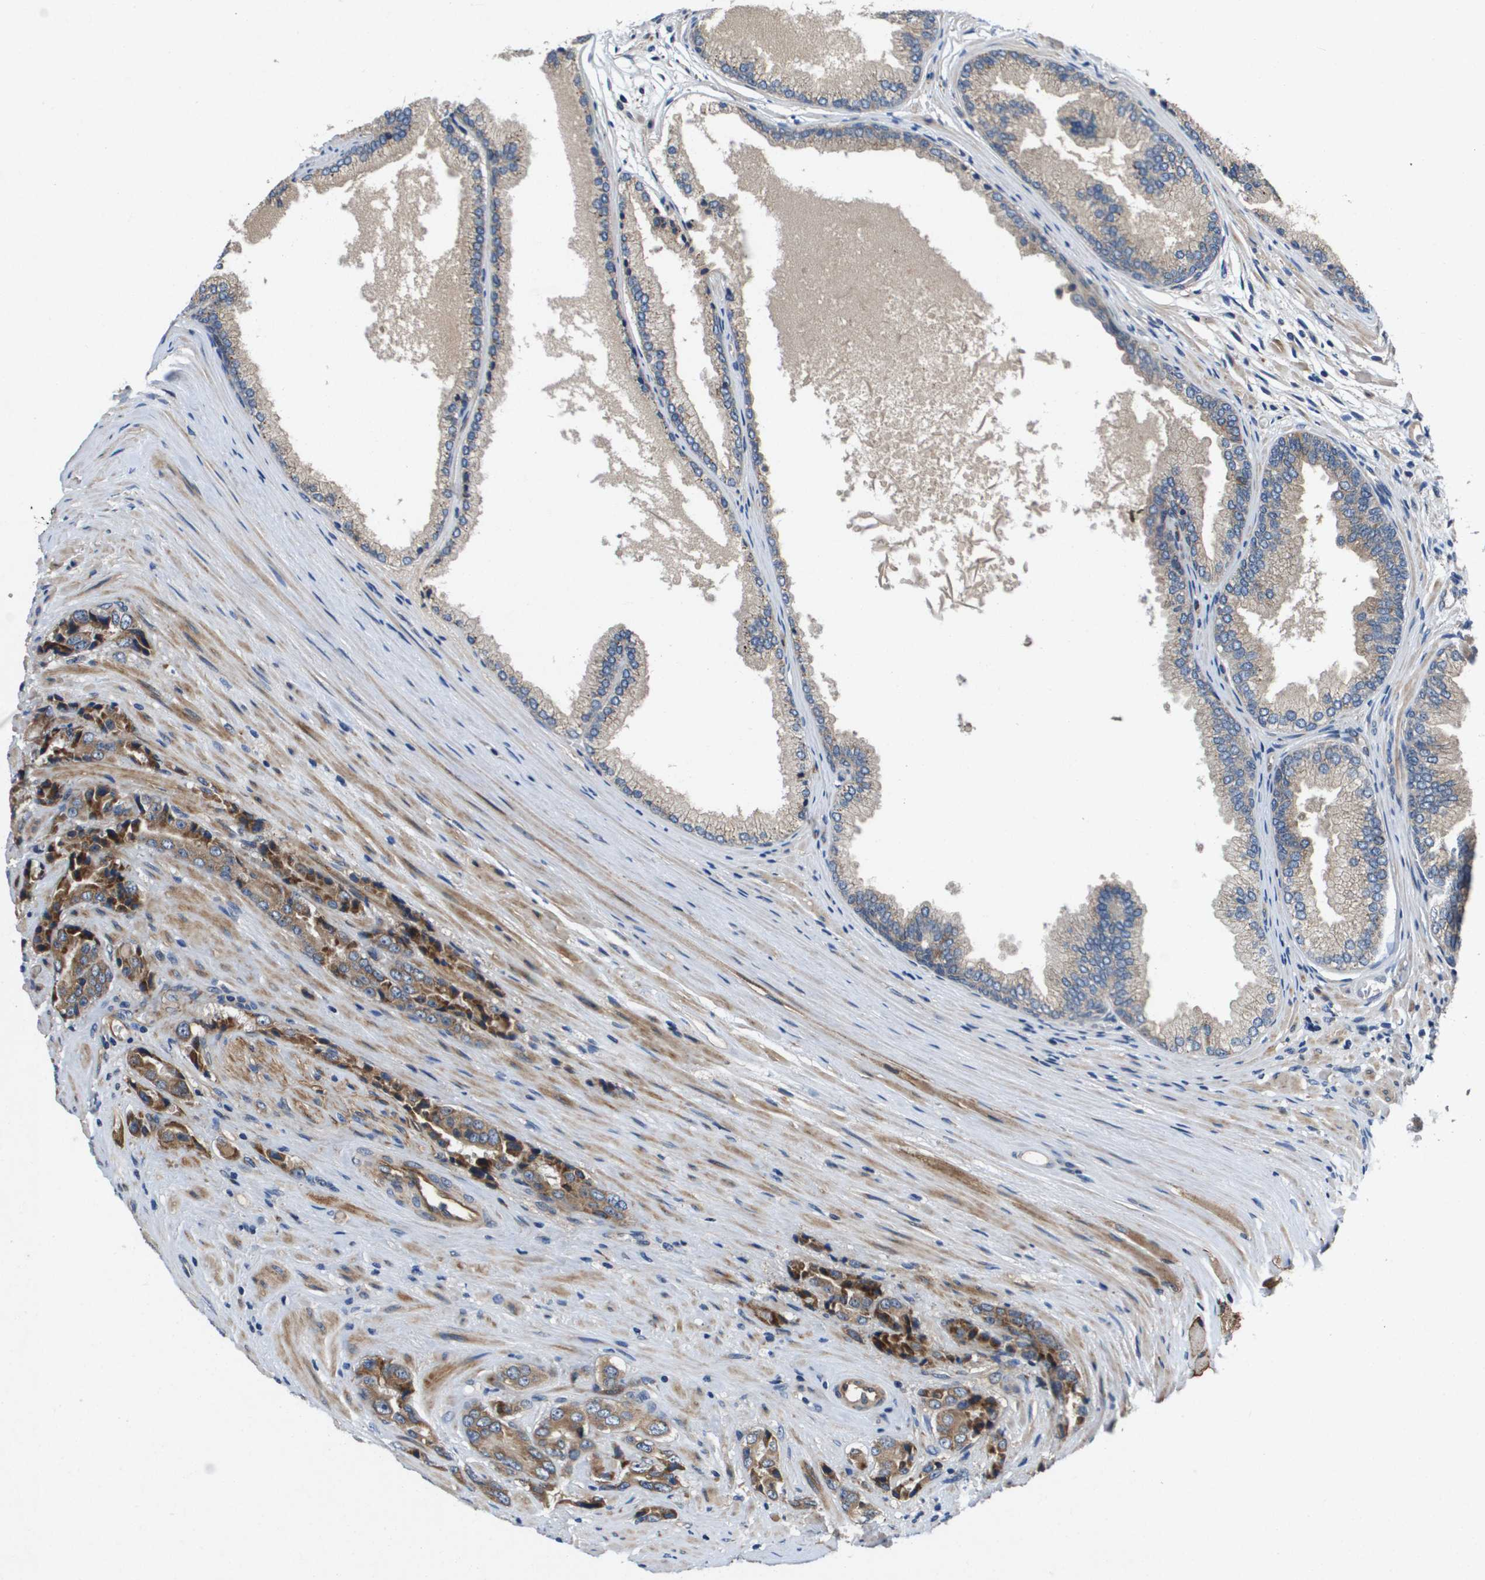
{"staining": {"intensity": "moderate", "quantity": "25%-75%", "location": "cytoplasmic/membranous"}, "tissue": "prostate cancer", "cell_type": "Tumor cells", "image_type": "cancer", "snomed": [{"axis": "morphology", "description": "Adenocarcinoma, High grade"}, {"axis": "topography", "description": "Prostate"}], "caption": "A histopathology image of human prostate cancer stained for a protein exhibits moderate cytoplasmic/membranous brown staining in tumor cells.", "gene": "ENTPD2", "patient": {"sex": "male", "age": 71}}